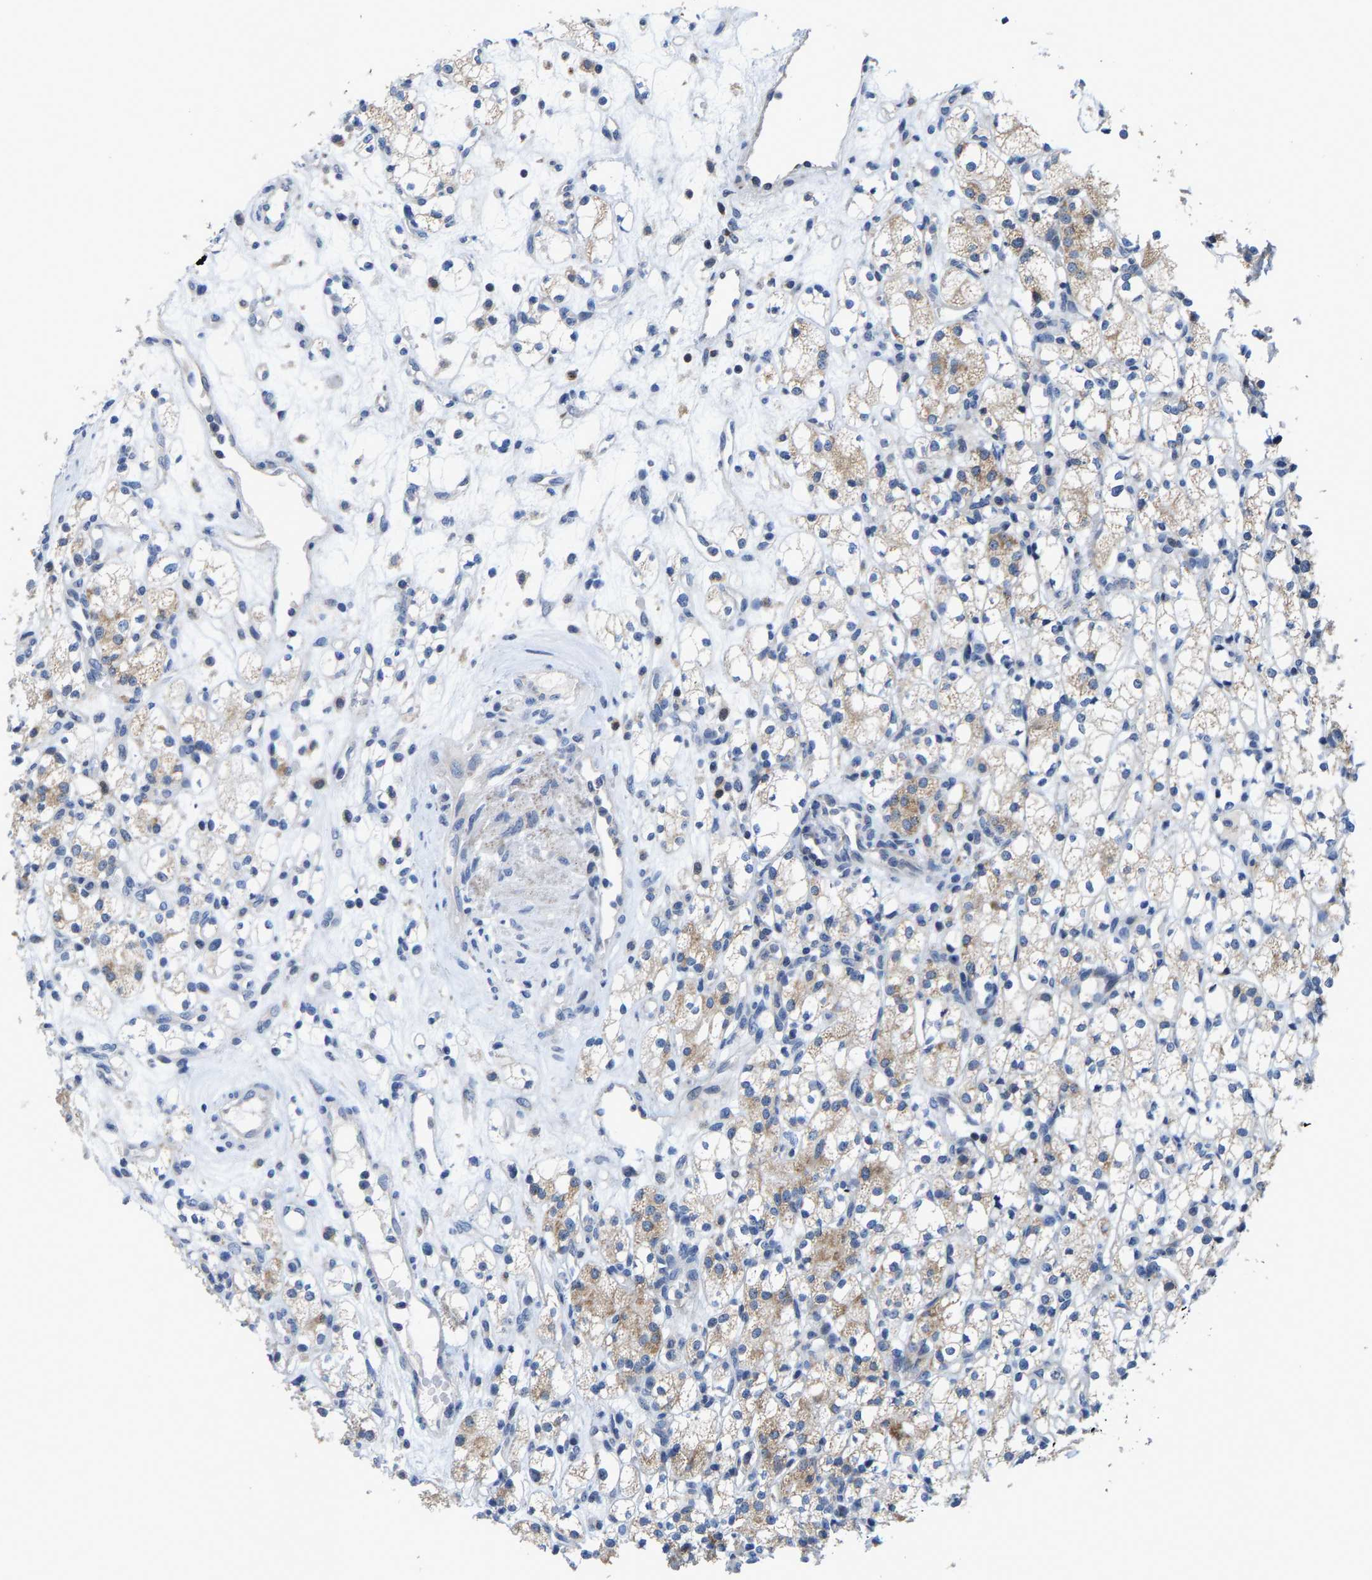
{"staining": {"intensity": "weak", "quantity": "25%-75%", "location": "cytoplasmic/membranous"}, "tissue": "renal cancer", "cell_type": "Tumor cells", "image_type": "cancer", "snomed": [{"axis": "morphology", "description": "Adenocarcinoma, NOS"}, {"axis": "topography", "description": "Kidney"}], "caption": "Renal cancer tissue displays weak cytoplasmic/membranous positivity in about 25%-75% of tumor cells Nuclei are stained in blue.", "gene": "TDRKH", "patient": {"sex": "male", "age": 77}}